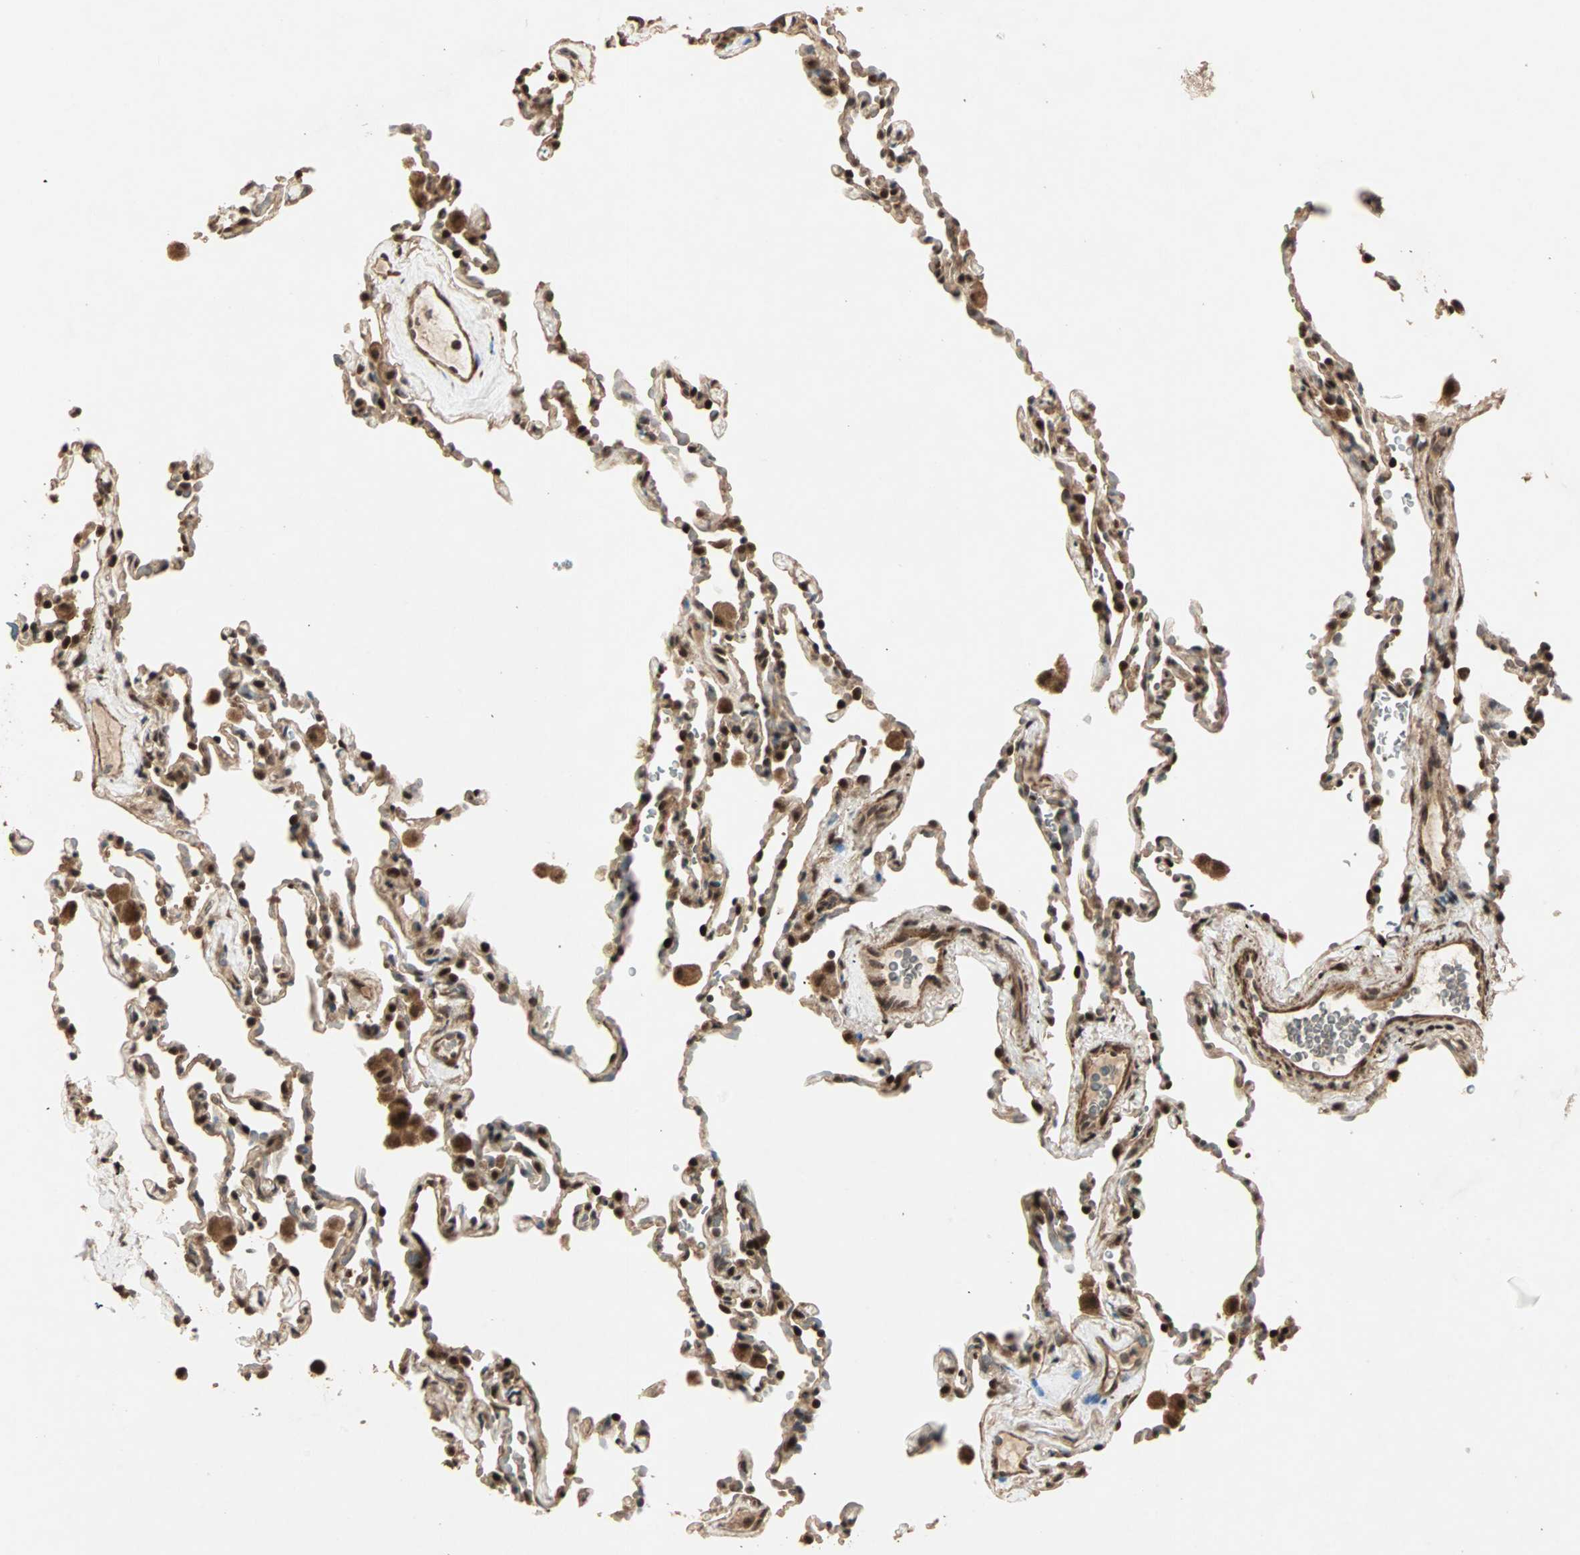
{"staining": {"intensity": "strong", "quantity": ">75%", "location": "cytoplasmic/membranous,nuclear"}, "tissue": "lung", "cell_type": "Alveolar cells", "image_type": "normal", "snomed": [{"axis": "morphology", "description": "Normal tissue, NOS"}, {"axis": "morphology", "description": "Soft tissue tumor metastatic"}, {"axis": "topography", "description": "Lung"}], "caption": "Immunohistochemistry (DAB) staining of unremarkable lung shows strong cytoplasmic/membranous,nuclear protein expression in approximately >75% of alveolar cells. Using DAB (3,3'-diaminobenzidine) (brown) and hematoxylin (blue) stains, captured at high magnification using brightfield microscopy.", "gene": "ZSCAN31", "patient": {"sex": "male", "age": 59}}